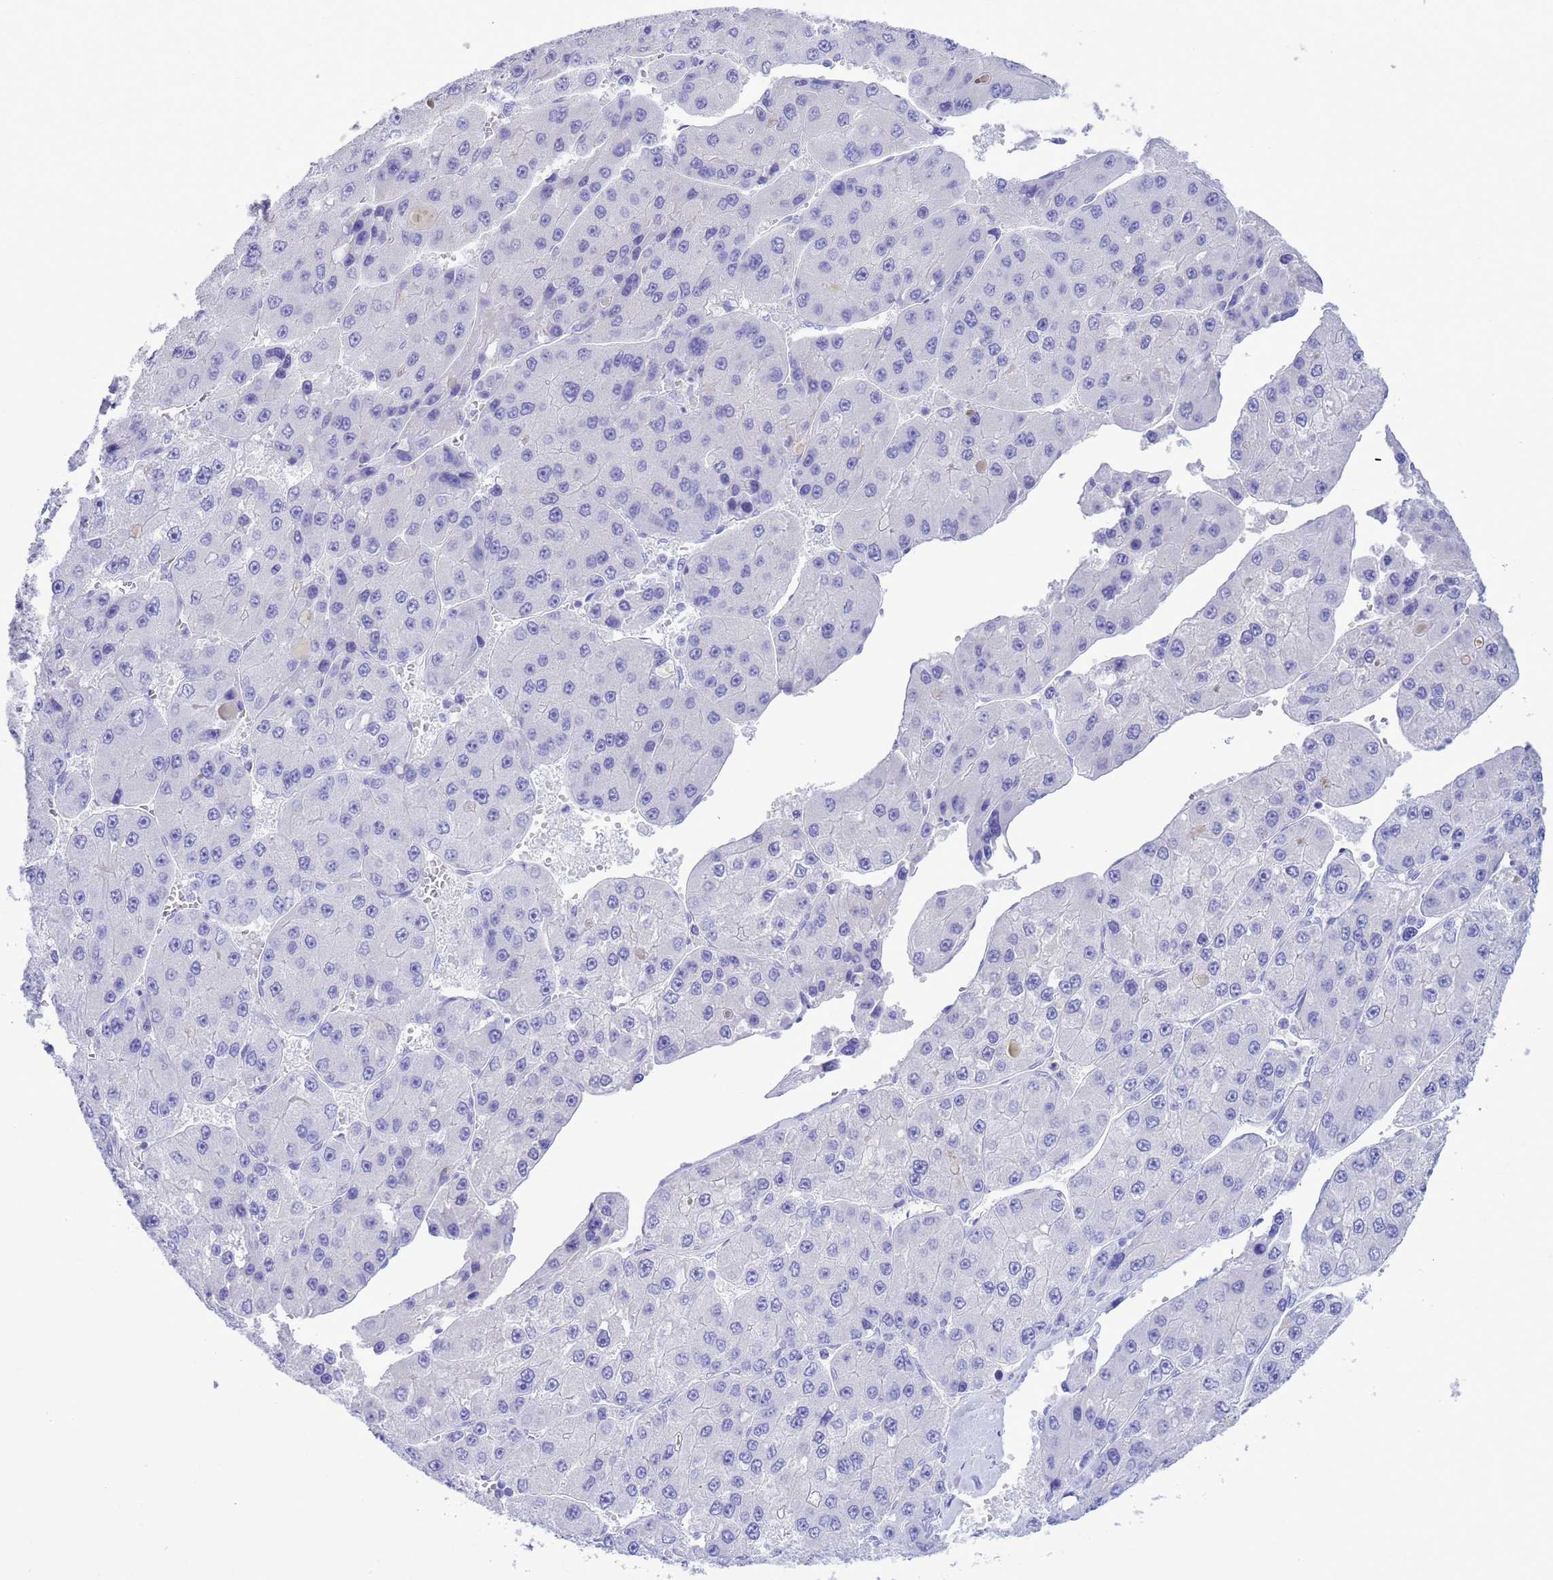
{"staining": {"intensity": "negative", "quantity": "none", "location": "none"}, "tissue": "liver cancer", "cell_type": "Tumor cells", "image_type": "cancer", "snomed": [{"axis": "morphology", "description": "Carcinoma, Hepatocellular, NOS"}, {"axis": "topography", "description": "Liver"}], "caption": "The immunohistochemistry (IHC) photomicrograph has no significant expression in tumor cells of liver cancer (hepatocellular carcinoma) tissue. Brightfield microscopy of immunohistochemistry (IHC) stained with DAB (brown) and hematoxylin (blue), captured at high magnification.", "gene": "GSTM1", "patient": {"sex": "female", "age": 73}}